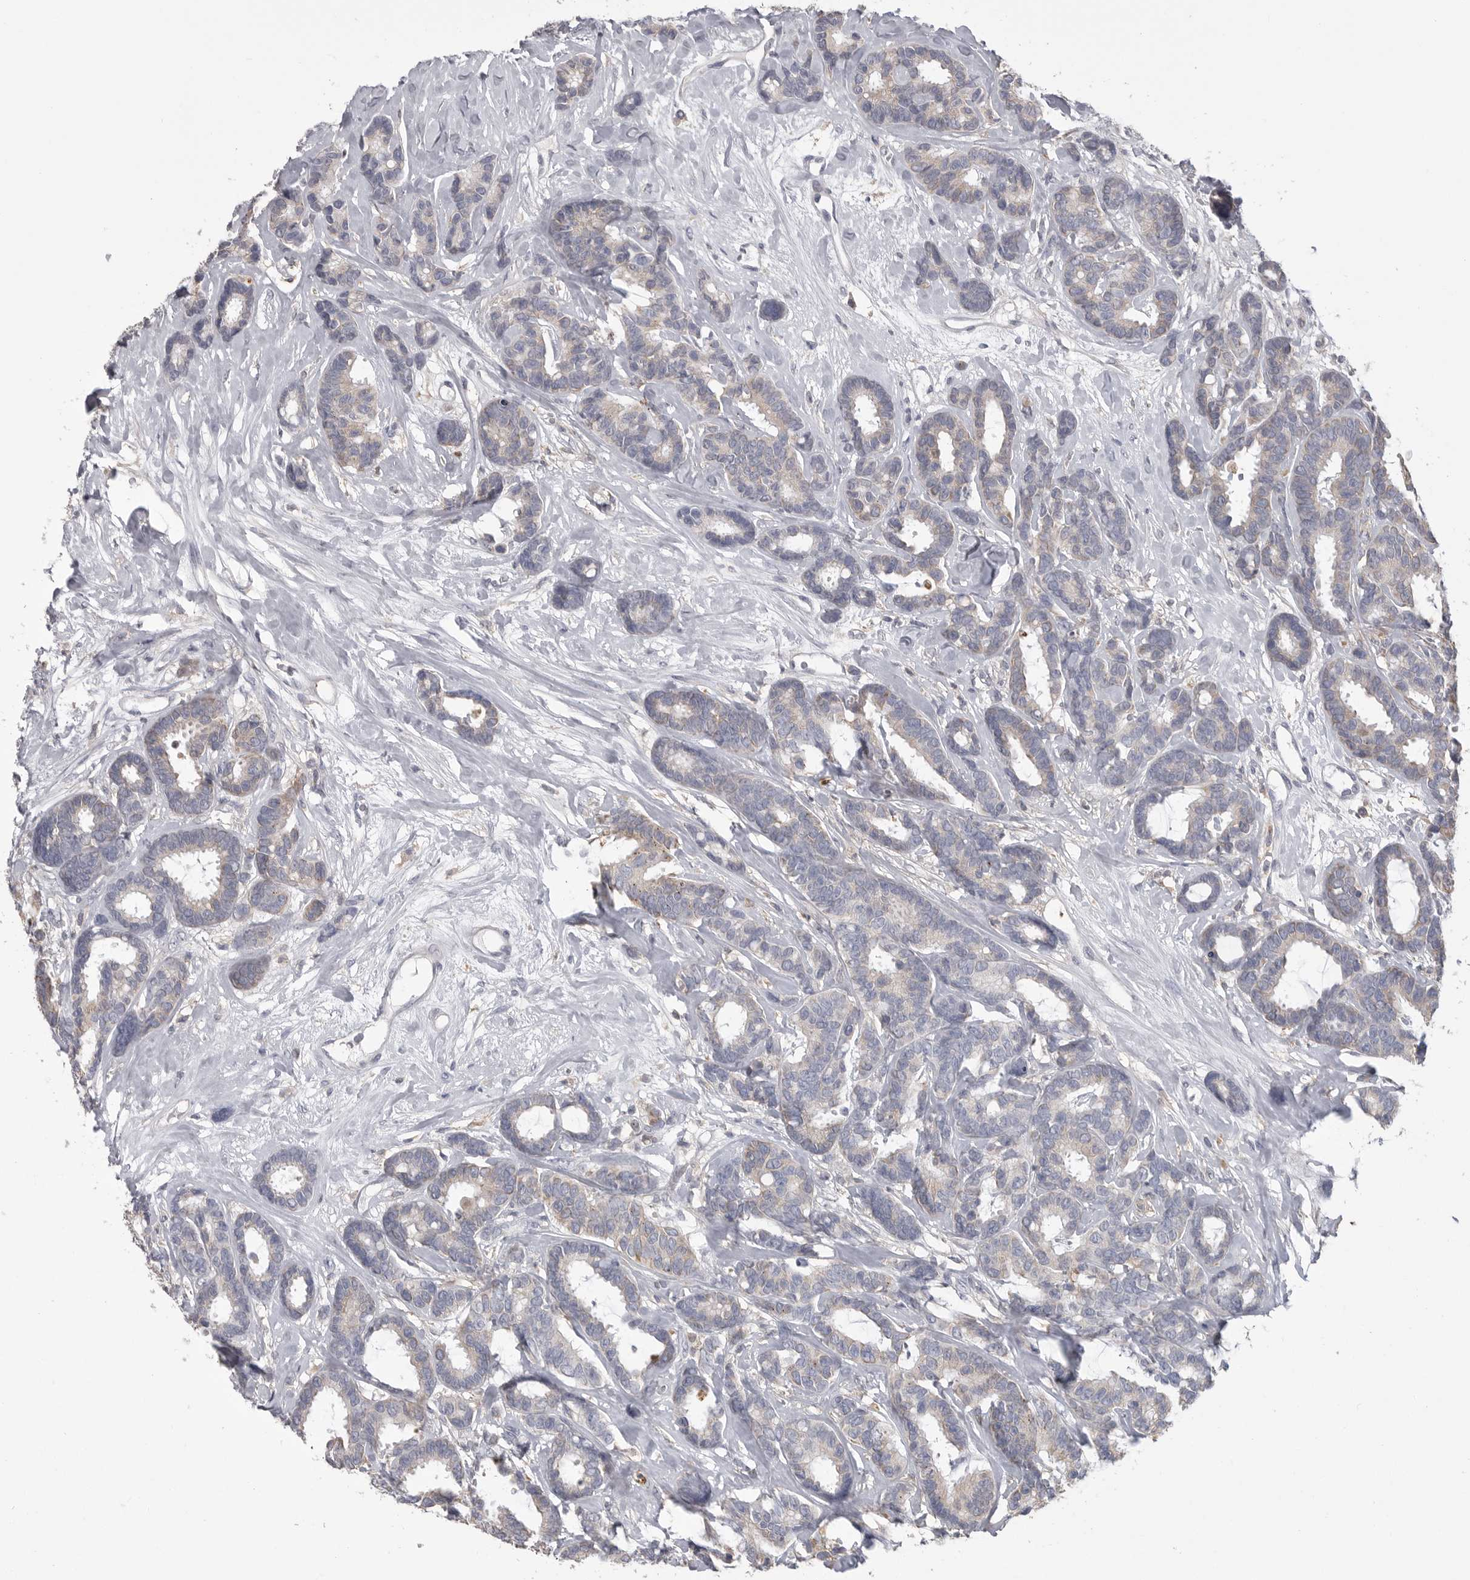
{"staining": {"intensity": "negative", "quantity": "none", "location": "none"}, "tissue": "breast cancer", "cell_type": "Tumor cells", "image_type": "cancer", "snomed": [{"axis": "morphology", "description": "Duct carcinoma"}, {"axis": "topography", "description": "Breast"}], "caption": "Breast cancer (invasive ductal carcinoma) was stained to show a protein in brown. There is no significant expression in tumor cells.", "gene": "CMTM6", "patient": {"sex": "female", "age": 87}}